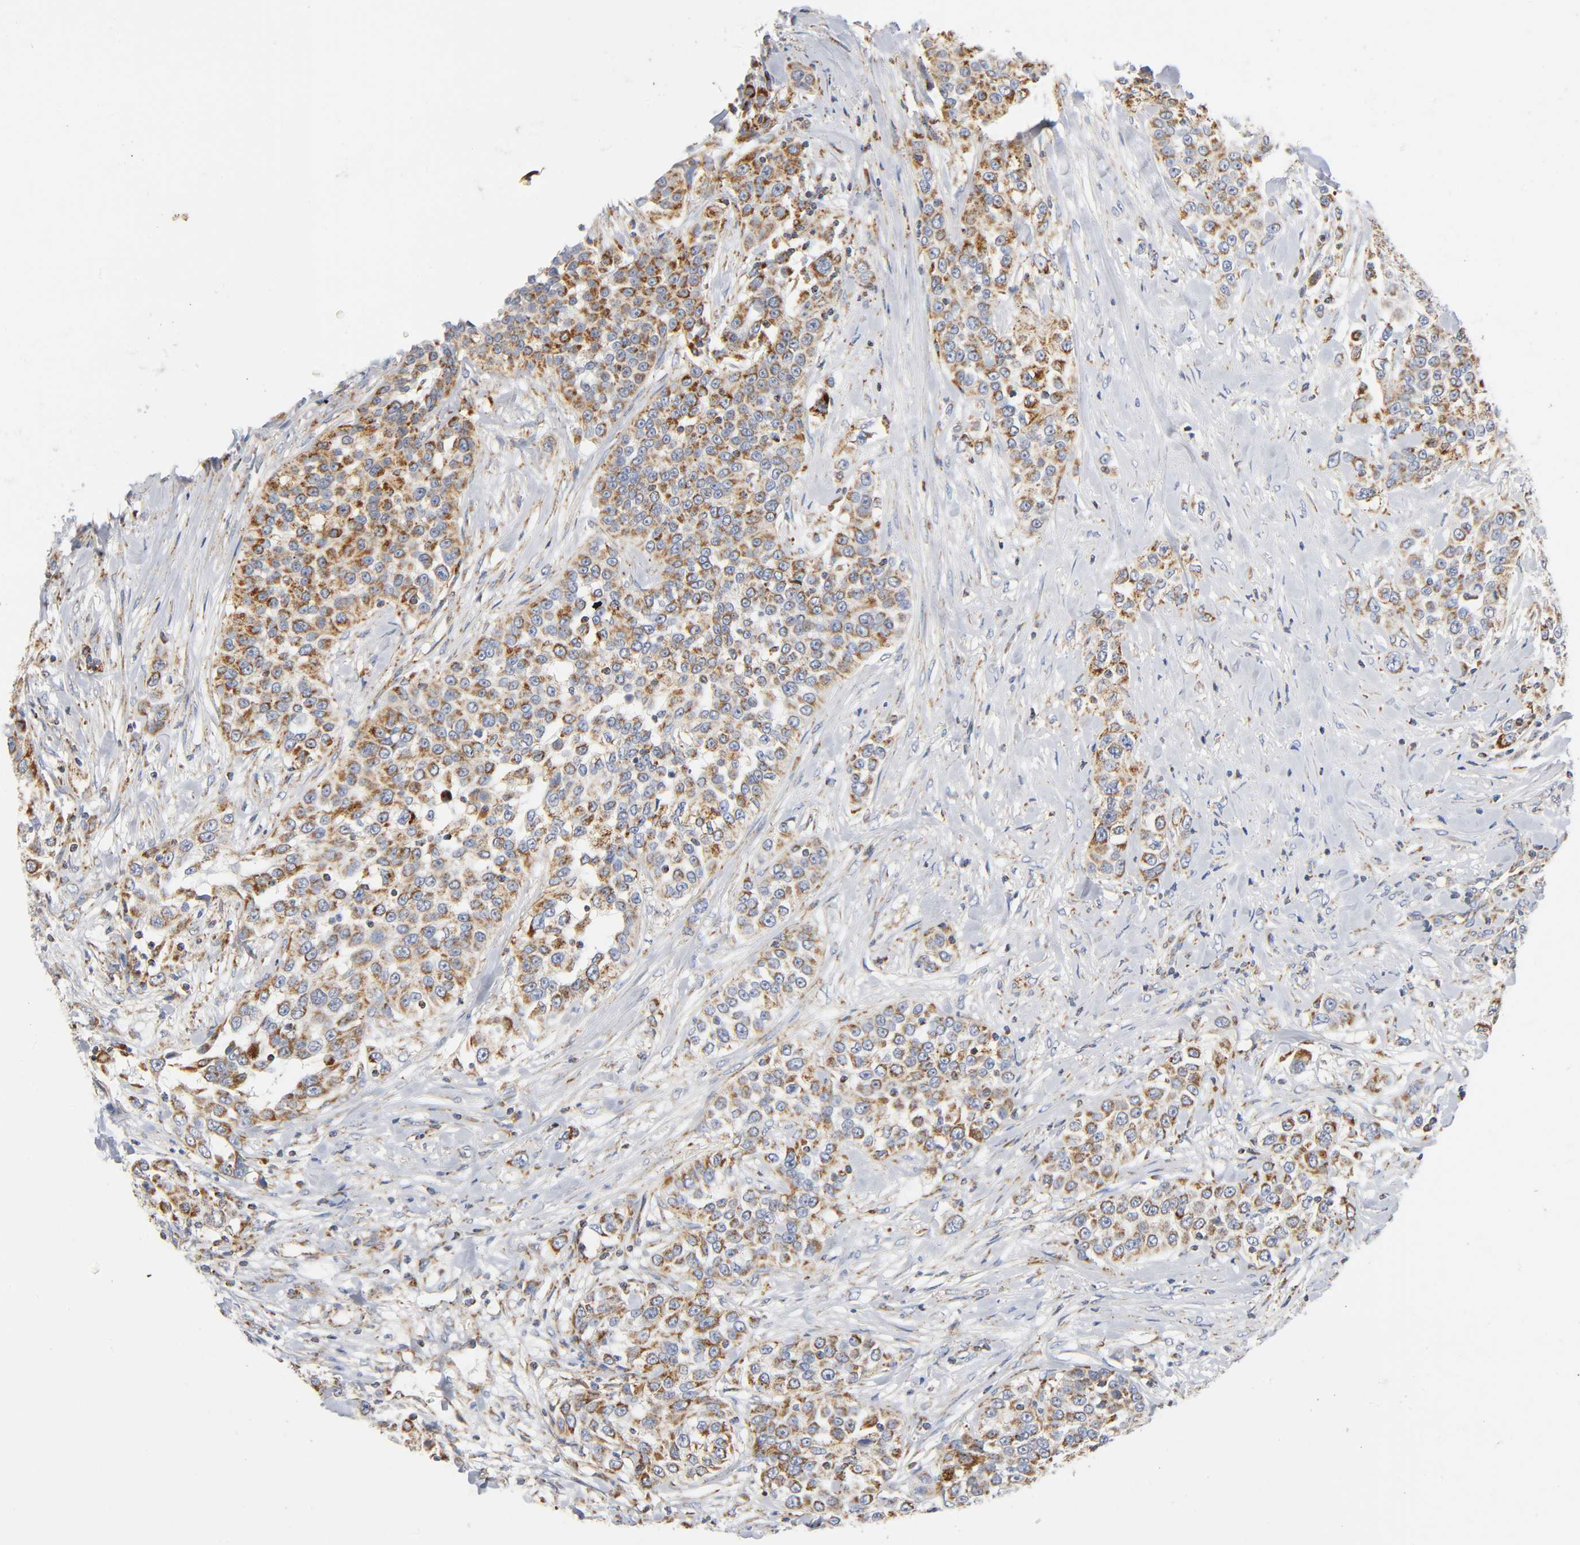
{"staining": {"intensity": "strong", "quantity": ">75%", "location": "cytoplasmic/membranous"}, "tissue": "urothelial cancer", "cell_type": "Tumor cells", "image_type": "cancer", "snomed": [{"axis": "morphology", "description": "Urothelial carcinoma, High grade"}, {"axis": "topography", "description": "Urinary bladder"}], "caption": "IHC (DAB (3,3'-diaminobenzidine)) staining of urothelial carcinoma (high-grade) exhibits strong cytoplasmic/membranous protein positivity in approximately >75% of tumor cells.", "gene": "BAK1", "patient": {"sex": "female", "age": 80}}